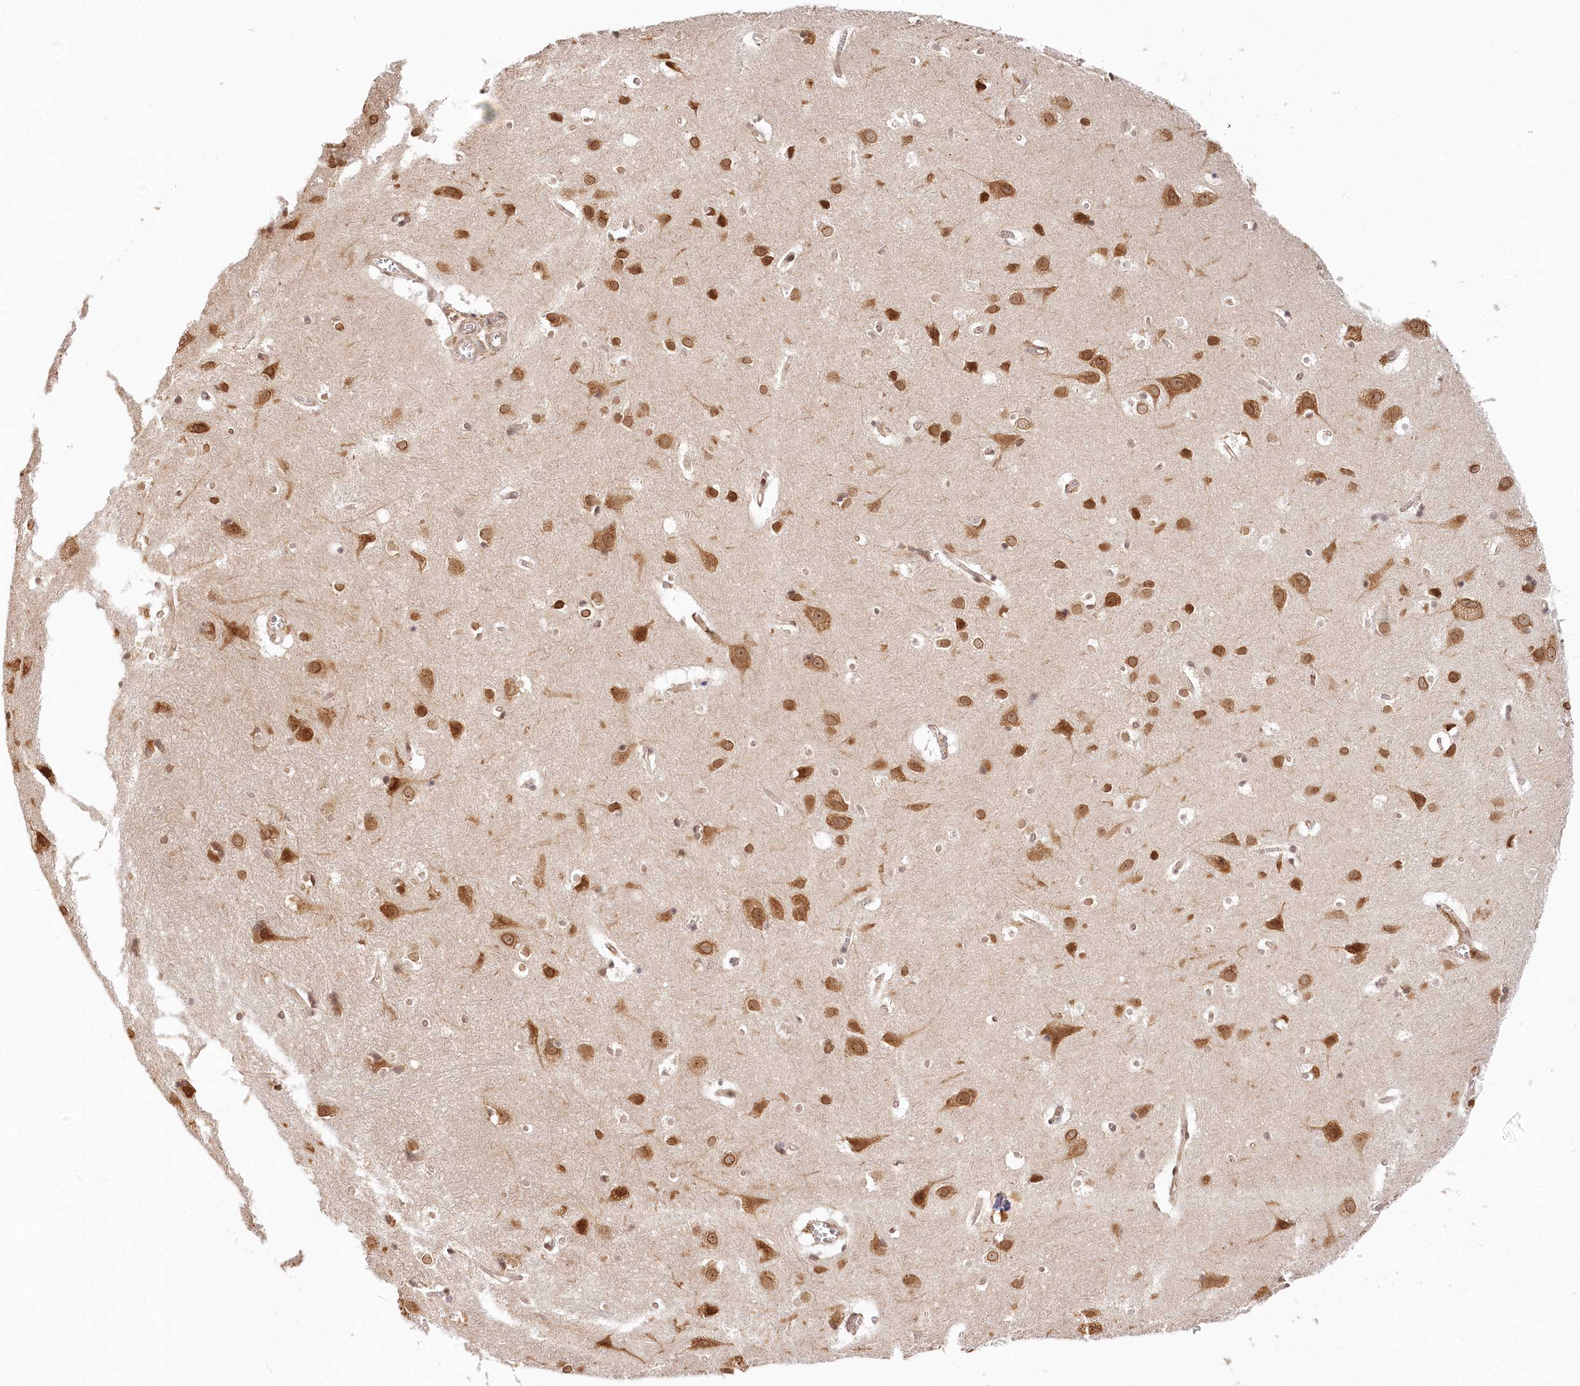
{"staining": {"intensity": "weak", "quantity": "25%-75%", "location": "cytoplasmic/membranous"}, "tissue": "cerebral cortex", "cell_type": "Endothelial cells", "image_type": "normal", "snomed": [{"axis": "morphology", "description": "Normal tissue, NOS"}, {"axis": "topography", "description": "Cerebral cortex"}], "caption": "Protein expression analysis of unremarkable human cerebral cortex reveals weak cytoplasmic/membranous expression in approximately 25%-75% of endothelial cells. (DAB = brown stain, brightfield microscopy at high magnification).", "gene": "CEP70", "patient": {"sex": "male", "age": 54}}